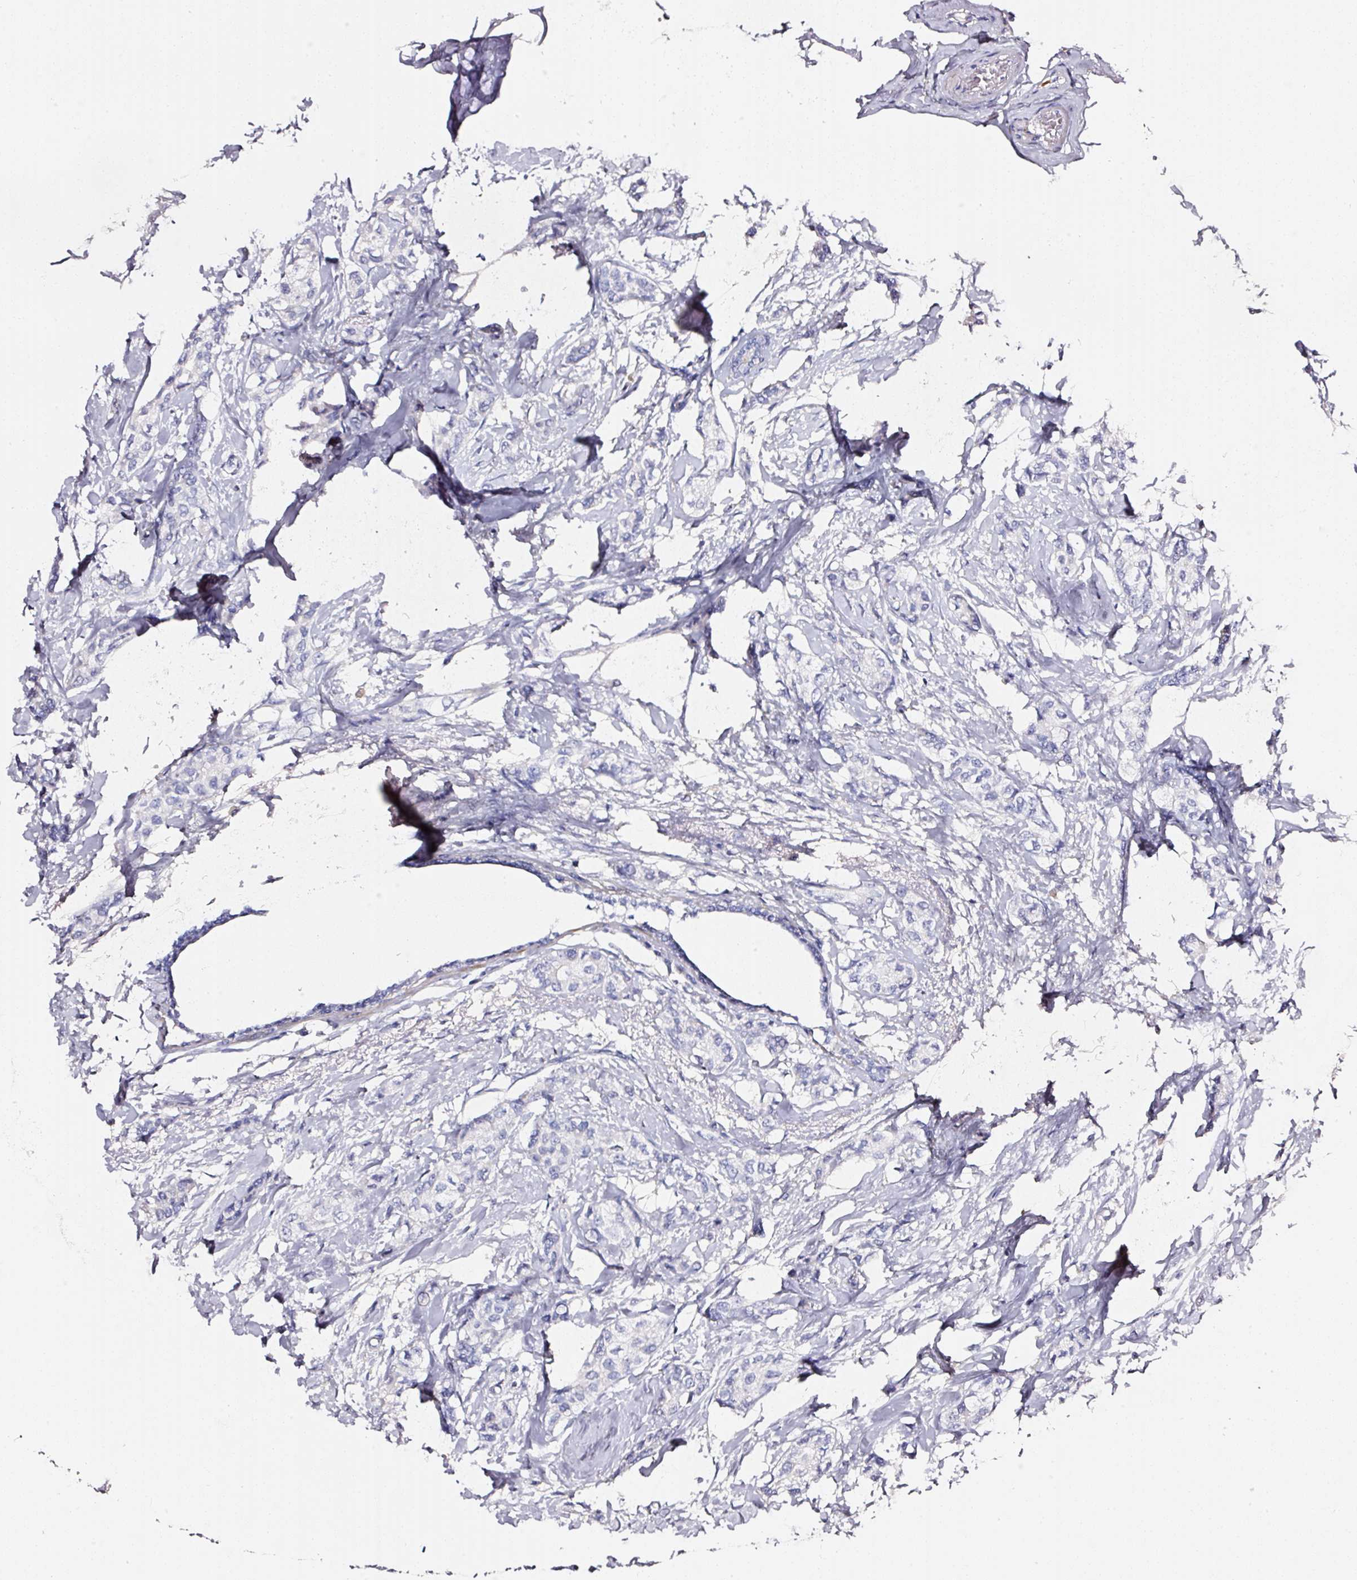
{"staining": {"intensity": "negative", "quantity": "none", "location": "none"}, "tissue": "breast cancer", "cell_type": "Tumor cells", "image_type": "cancer", "snomed": [{"axis": "morphology", "description": "Duct carcinoma"}, {"axis": "topography", "description": "Breast"}], "caption": "Human breast cancer (intraductal carcinoma) stained for a protein using IHC displays no staining in tumor cells.", "gene": "CYB561A3", "patient": {"sex": "female", "age": 73}}